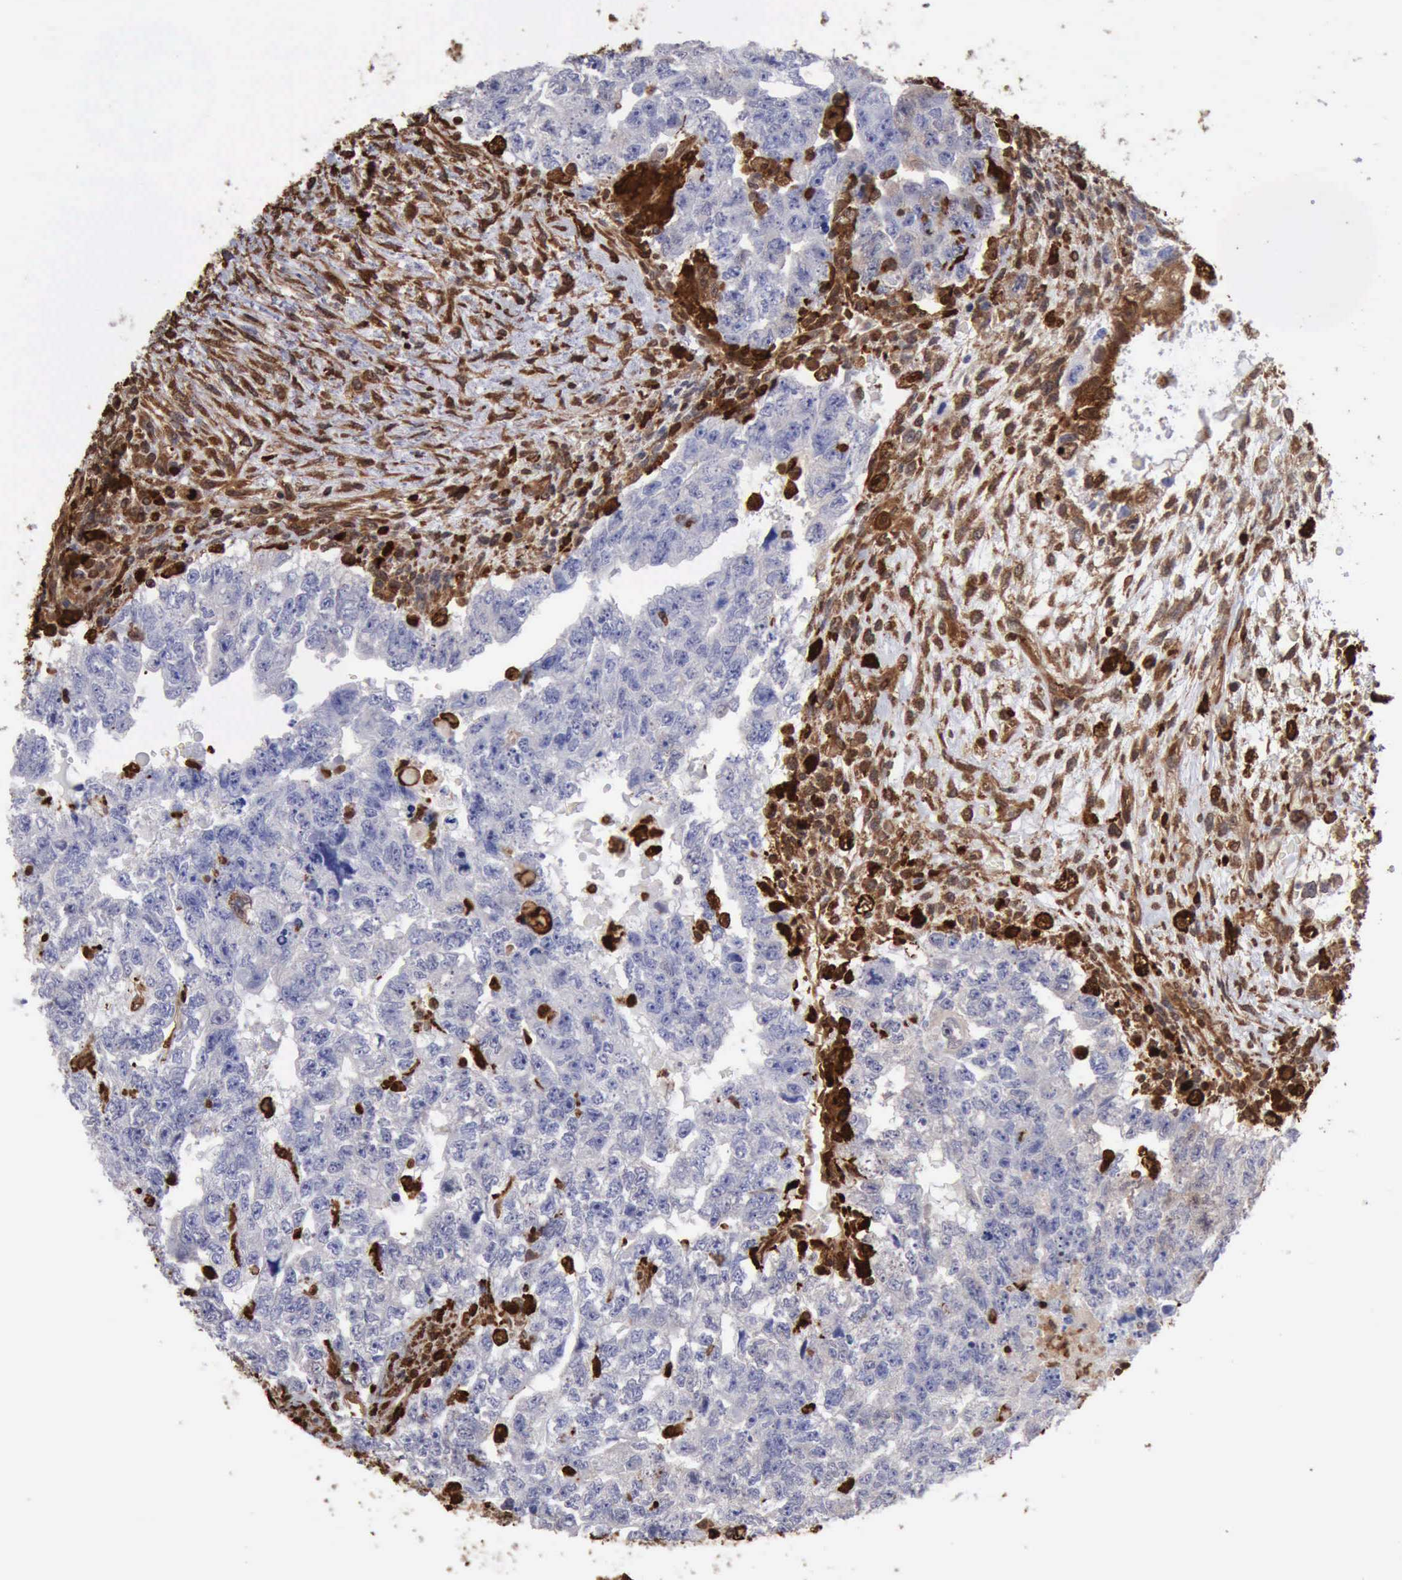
{"staining": {"intensity": "negative", "quantity": "none", "location": "none"}, "tissue": "testis cancer", "cell_type": "Tumor cells", "image_type": "cancer", "snomed": [{"axis": "morphology", "description": "Carcinoma, Embryonal, NOS"}, {"axis": "topography", "description": "Testis"}], "caption": "Embryonal carcinoma (testis) was stained to show a protein in brown. There is no significant expression in tumor cells.", "gene": "STAT1", "patient": {"sex": "male", "age": 36}}